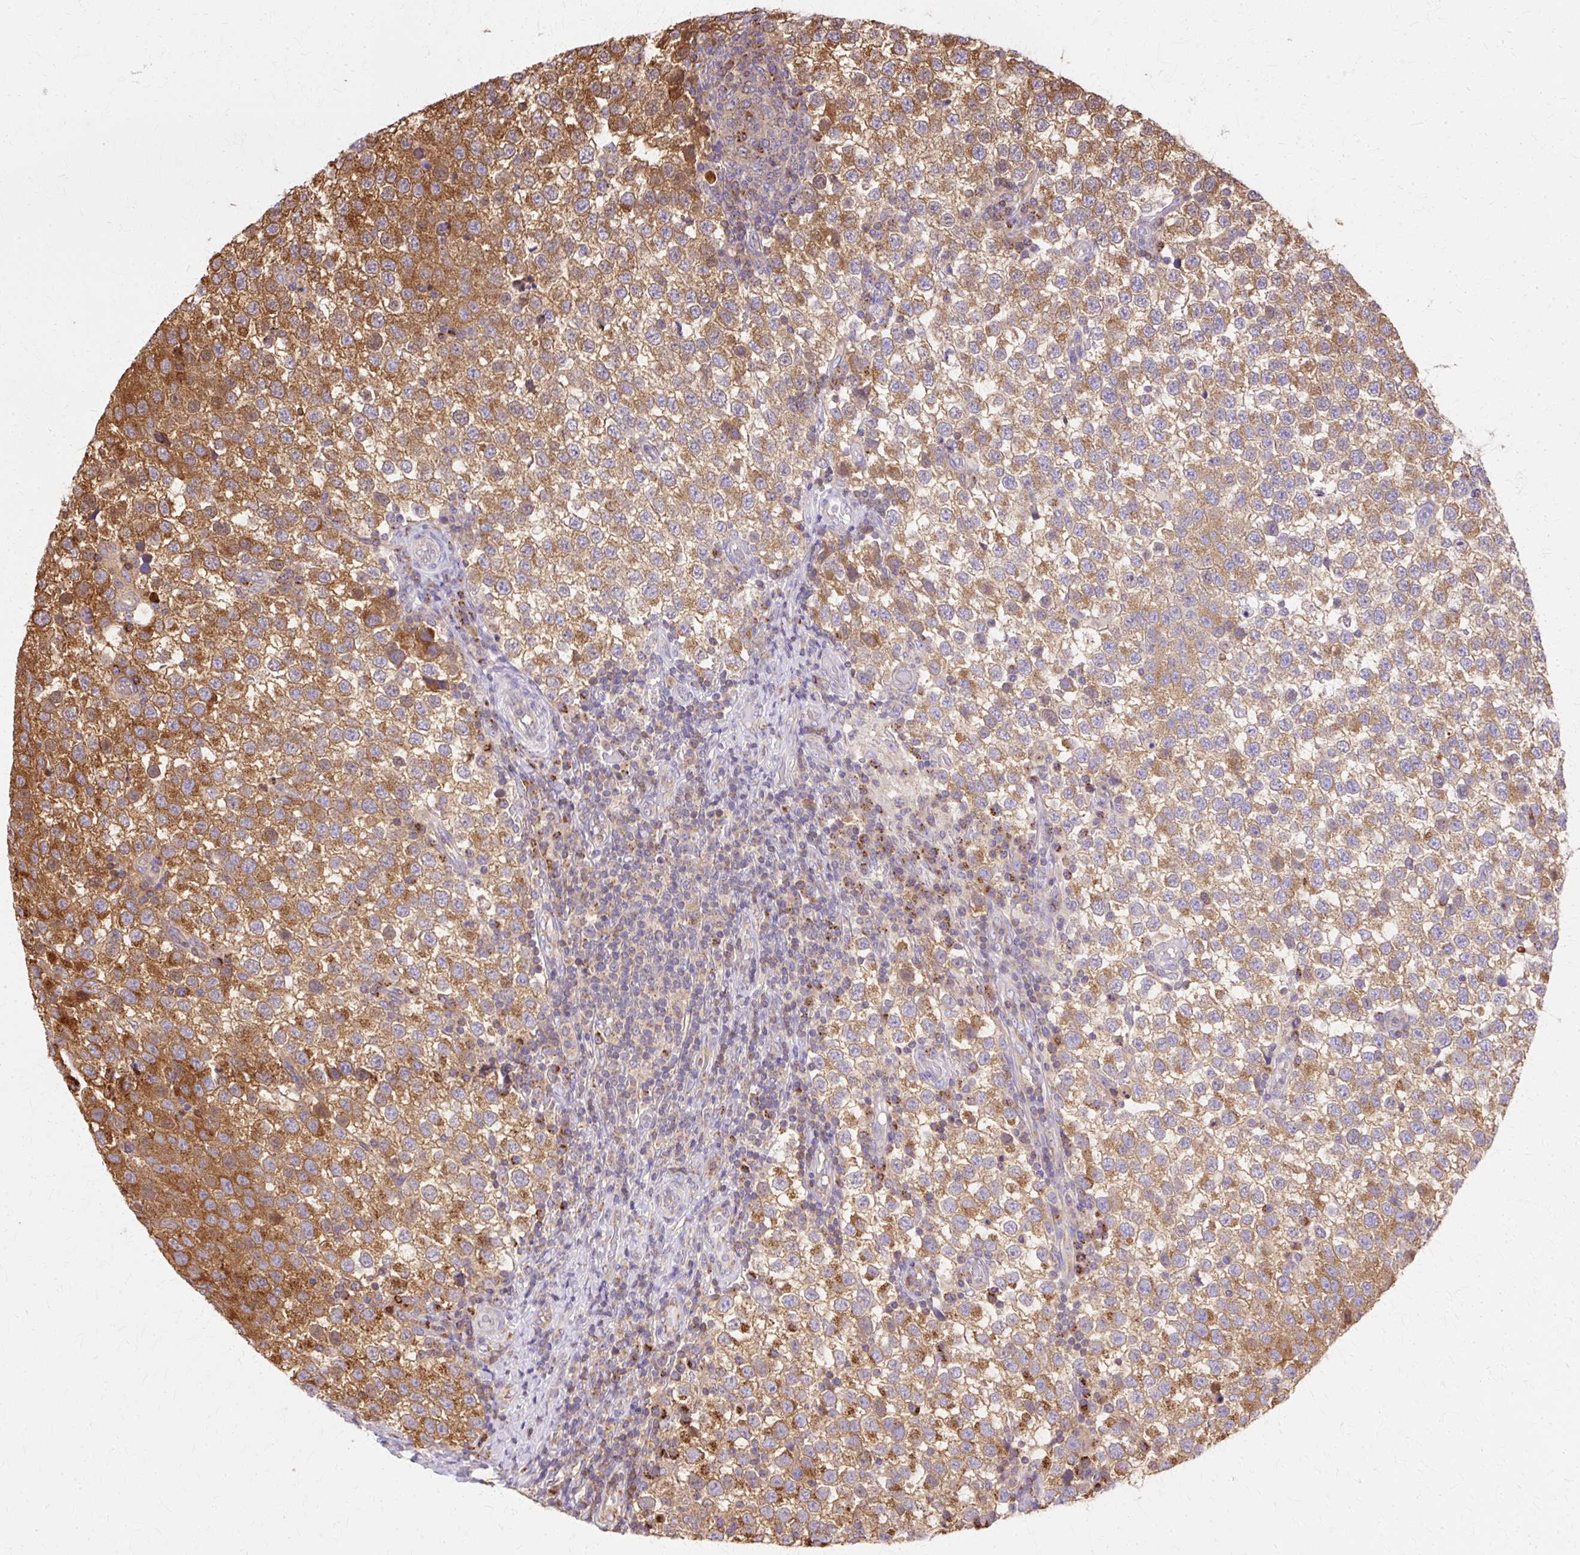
{"staining": {"intensity": "moderate", "quantity": ">75%", "location": "cytoplasmic/membranous"}, "tissue": "testis cancer", "cell_type": "Tumor cells", "image_type": "cancer", "snomed": [{"axis": "morphology", "description": "Seminoma, NOS"}, {"axis": "topography", "description": "Testis"}], "caption": "Immunohistochemical staining of testis cancer demonstrates medium levels of moderate cytoplasmic/membranous protein staining in about >75% of tumor cells. The protein is stained brown, and the nuclei are stained in blue (DAB (3,3'-diaminobenzidine) IHC with brightfield microscopy, high magnification).", "gene": "COPB1", "patient": {"sex": "male", "age": 34}}